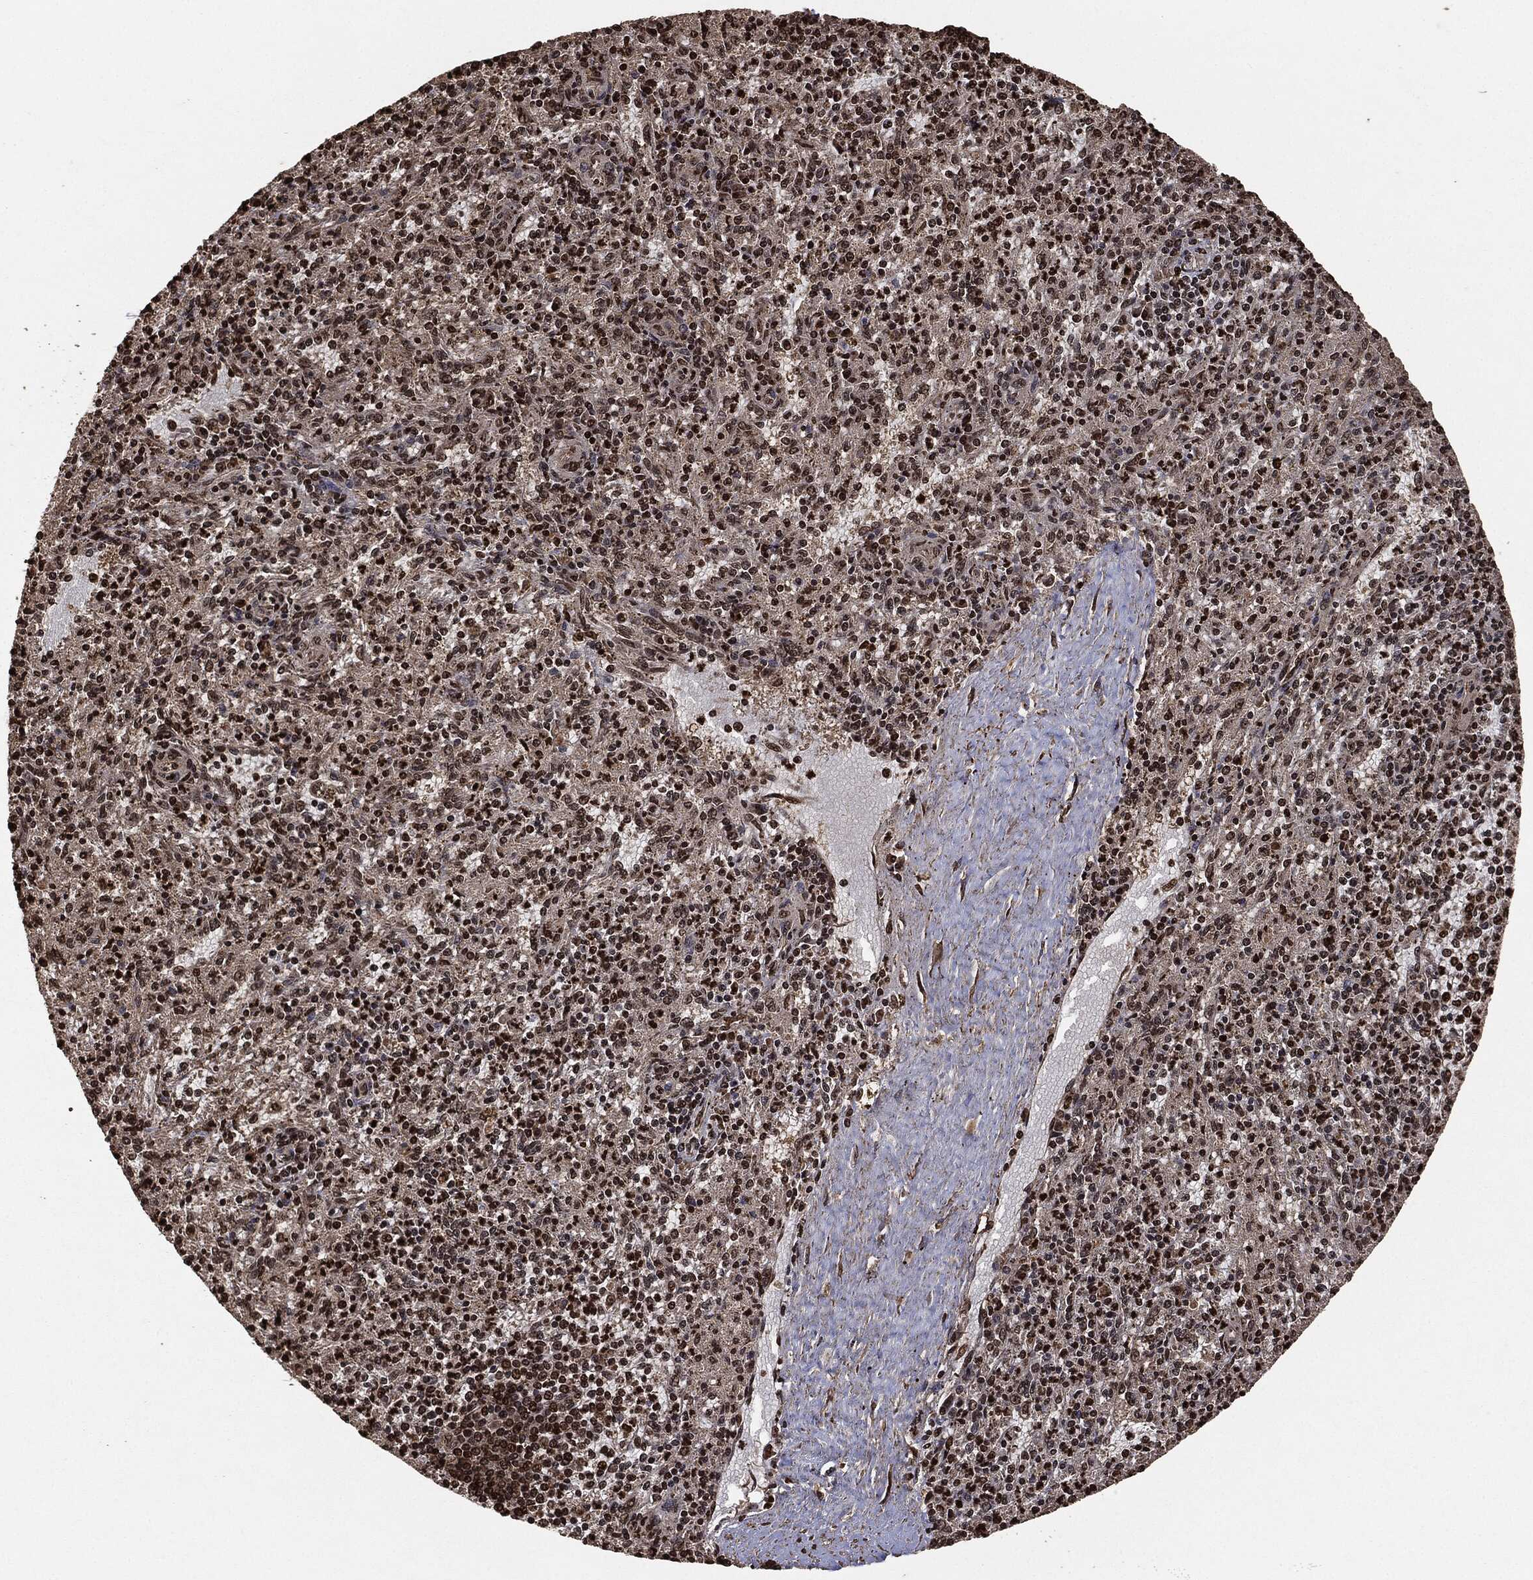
{"staining": {"intensity": "moderate", "quantity": ">75%", "location": "nuclear"}, "tissue": "spleen", "cell_type": "Cells in red pulp", "image_type": "normal", "snomed": [{"axis": "morphology", "description": "Normal tissue, NOS"}, {"axis": "topography", "description": "Spleen"}], "caption": "High-magnification brightfield microscopy of benign spleen stained with DAB (3,3'-diaminobenzidine) (brown) and counterstained with hematoxylin (blue). cells in red pulp exhibit moderate nuclear expression is appreciated in approximately>75% of cells. The staining was performed using DAB (3,3'-diaminobenzidine) to visualize the protein expression in brown, while the nuclei were stained in blue with hematoxylin (Magnification: 20x).", "gene": "PDK1", "patient": {"sex": "male", "age": 60}}